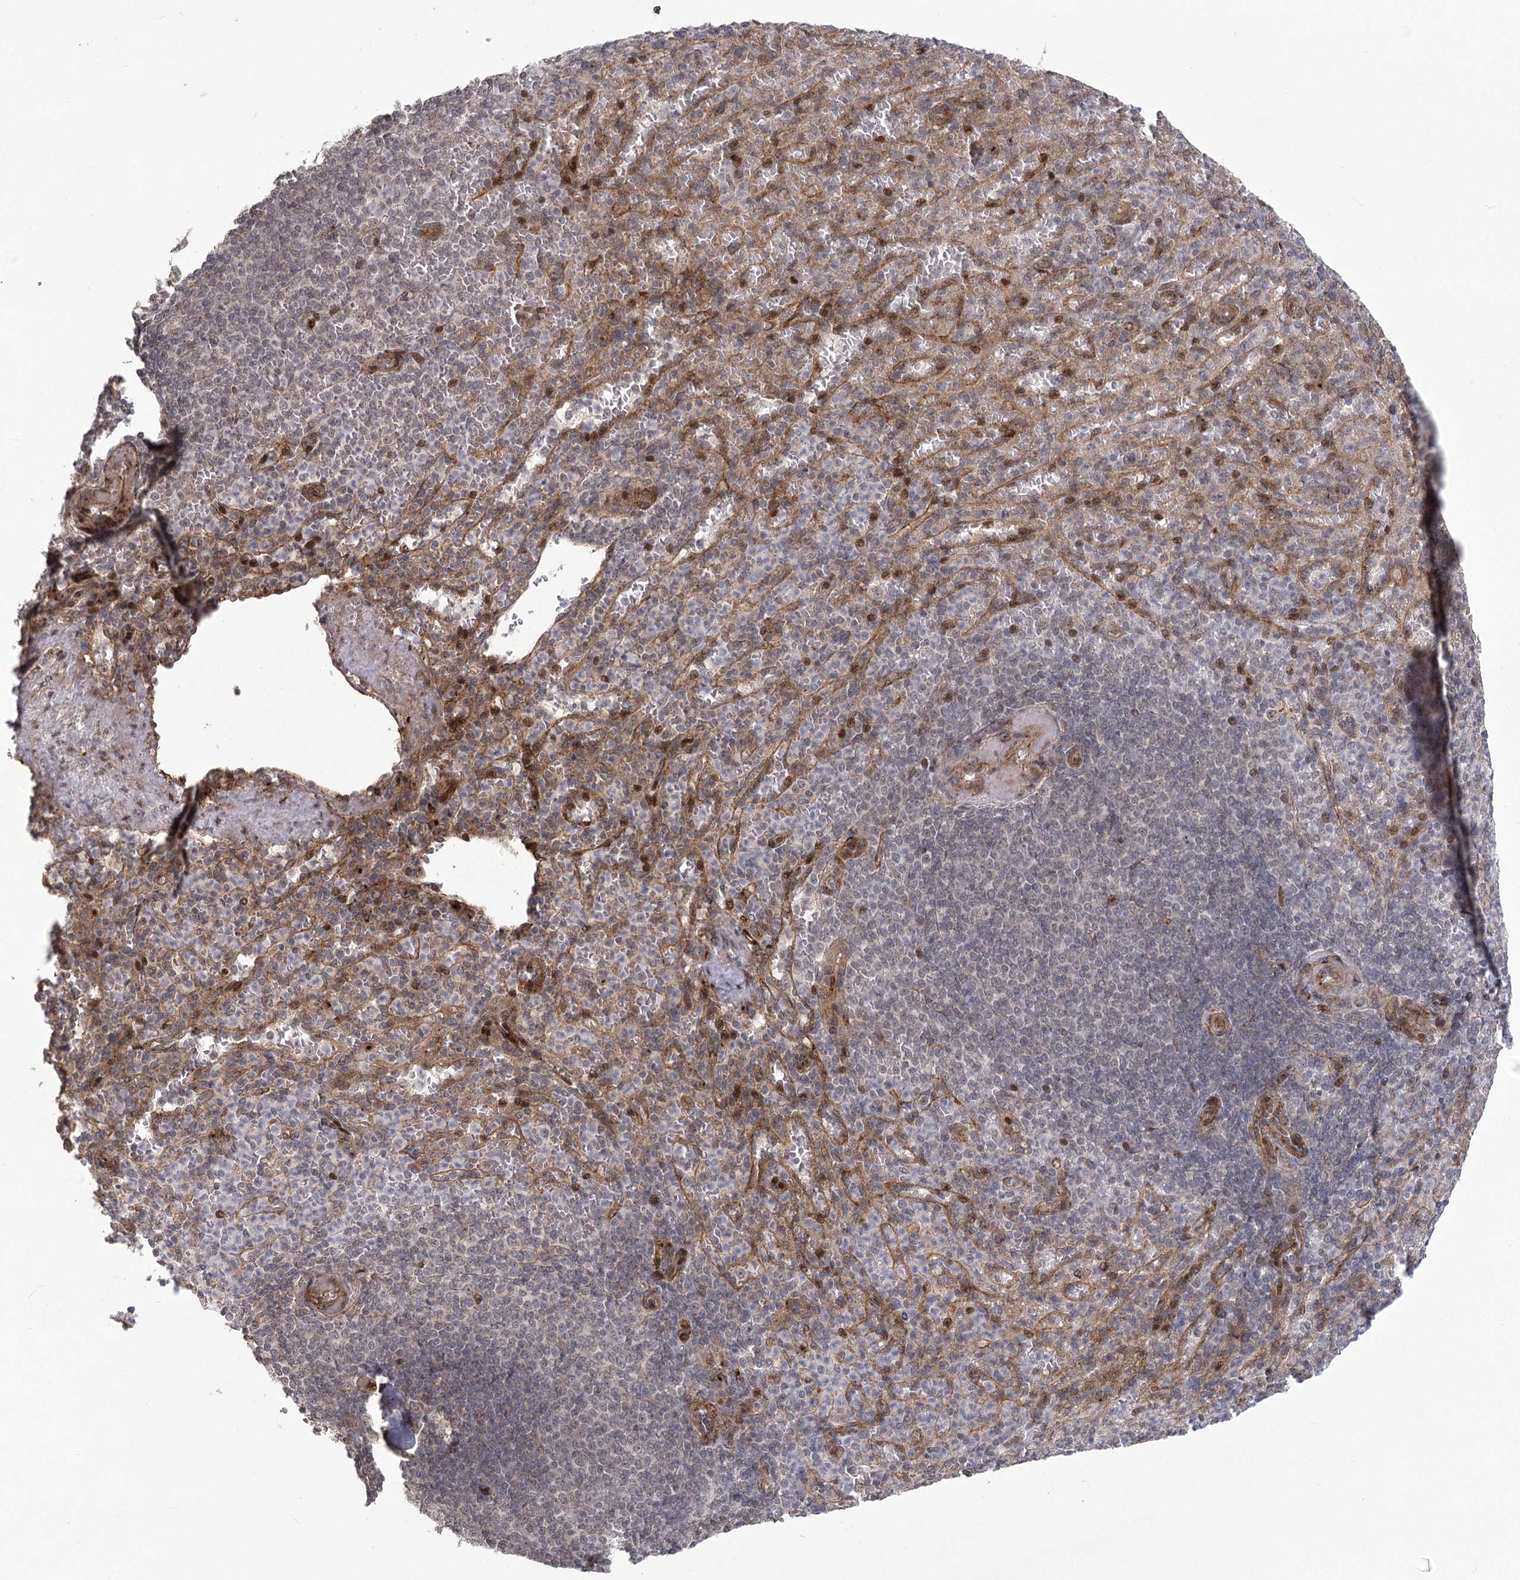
{"staining": {"intensity": "moderate", "quantity": "<25%", "location": "nuclear"}, "tissue": "spleen", "cell_type": "Cells in red pulp", "image_type": "normal", "snomed": [{"axis": "morphology", "description": "Normal tissue, NOS"}, {"axis": "topography", "description": "Spleen"}], "caption": "Immunohistochemical staining of unremarkable human spleen shows <25% levels of moderate nuclear protein staining in approximately <25% of cells in red pulp. Ihc stains the protein in brown and the nuclei are stained blue.", "gene": "PARM1", "patient": {"sex": "female", "age": 74}}